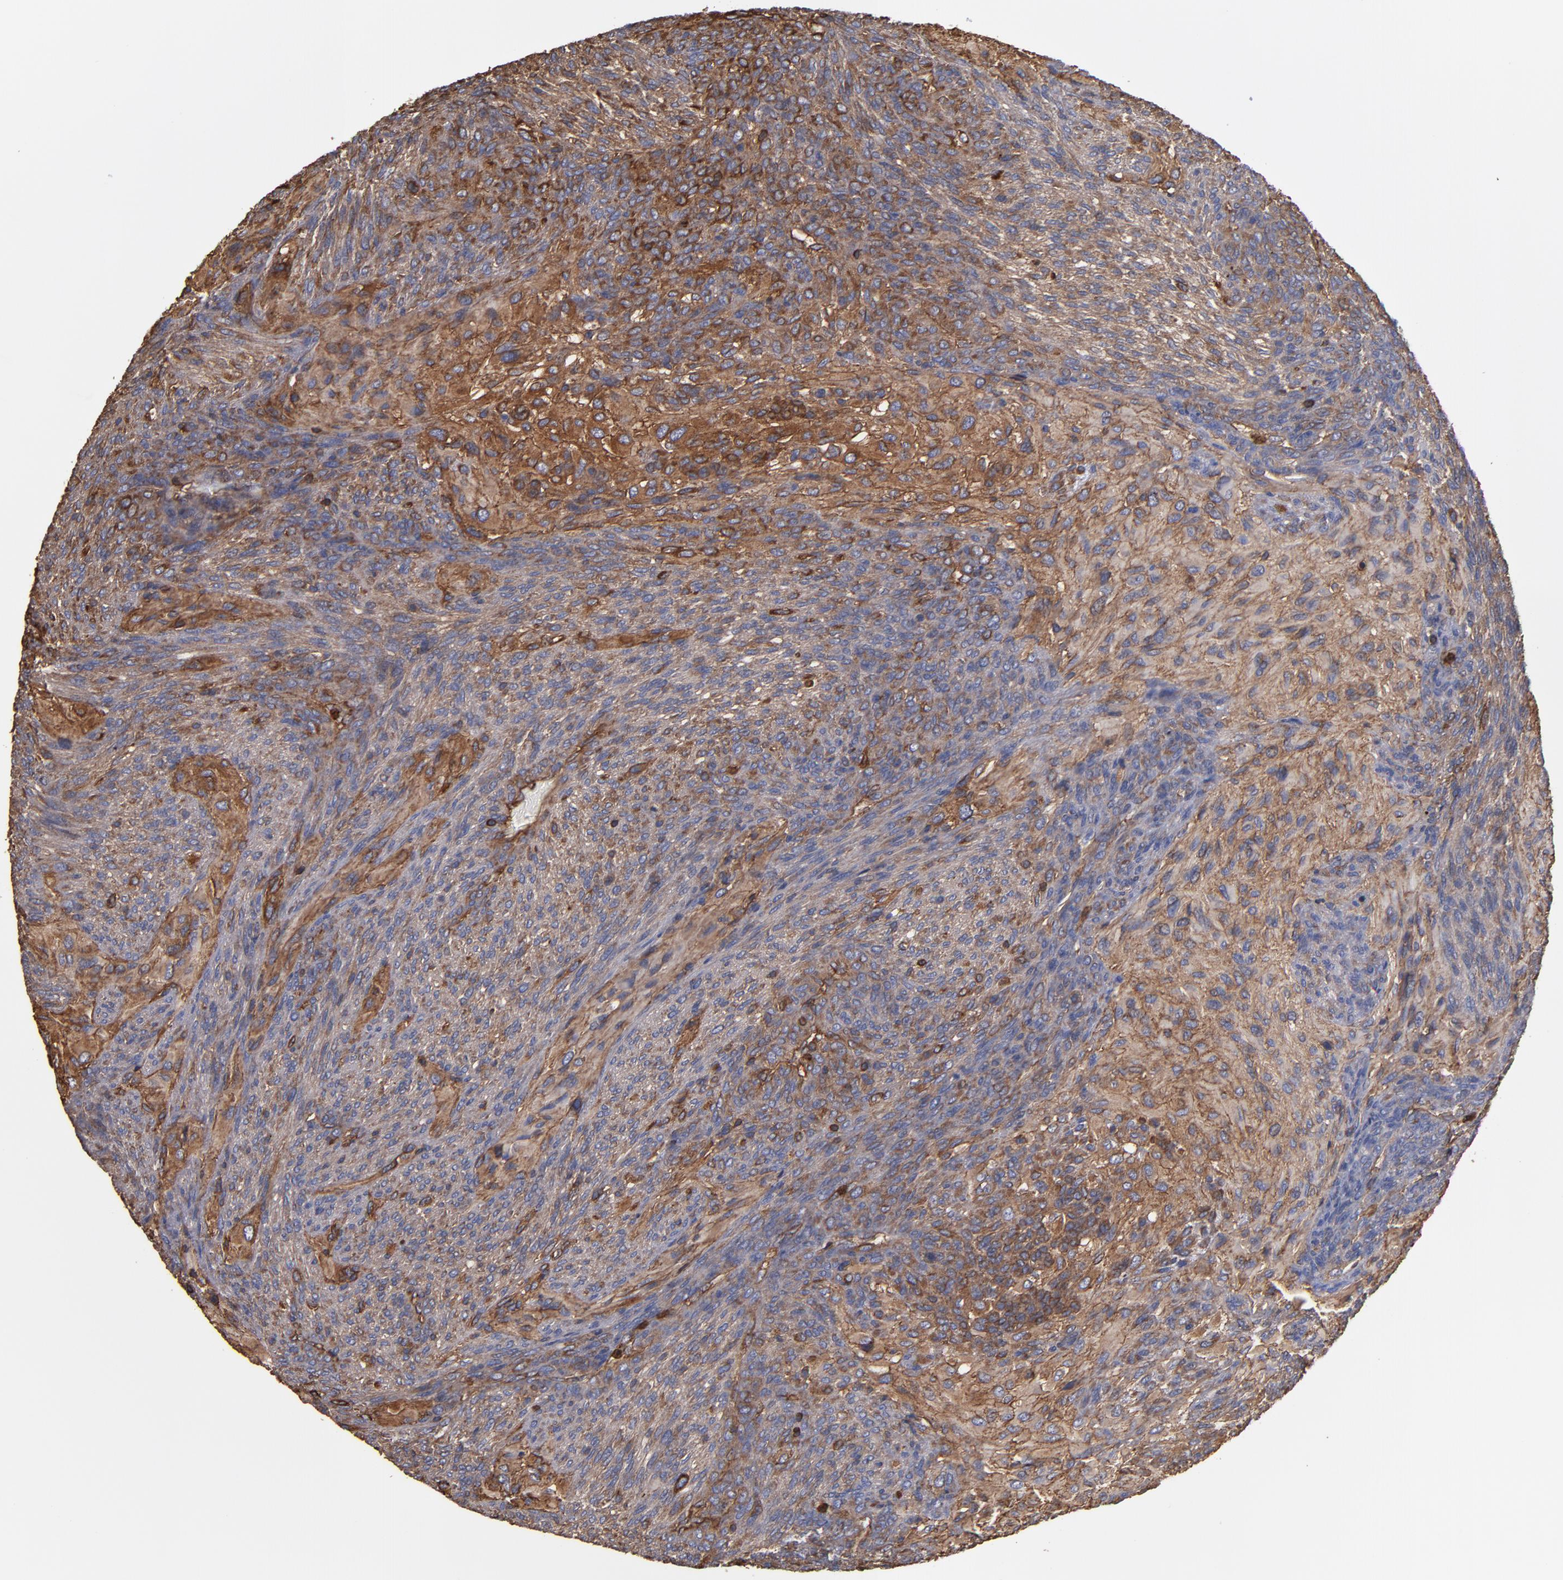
{"staining": {"intensity": "moderate", "quantity": ">75%", "location": "cytoplasmic/membranous"}, "tissue": "glioma", "cell_type": "Tumor cells", "image_type": "cancer", "snomed": [{"axis": "morphology", "description": "Glioma, malignant, High grade"}, {"axis": "topography", "description": "Cerebral cortex"}], "caption": "Protein expression analysis of malignant high-grade glioma exhibits moderate cytoplasmic/membranous positivity in about >75% of tumor cells.", "gene": "ACTN4", "patient": {"sex": "female", "age": 55}}